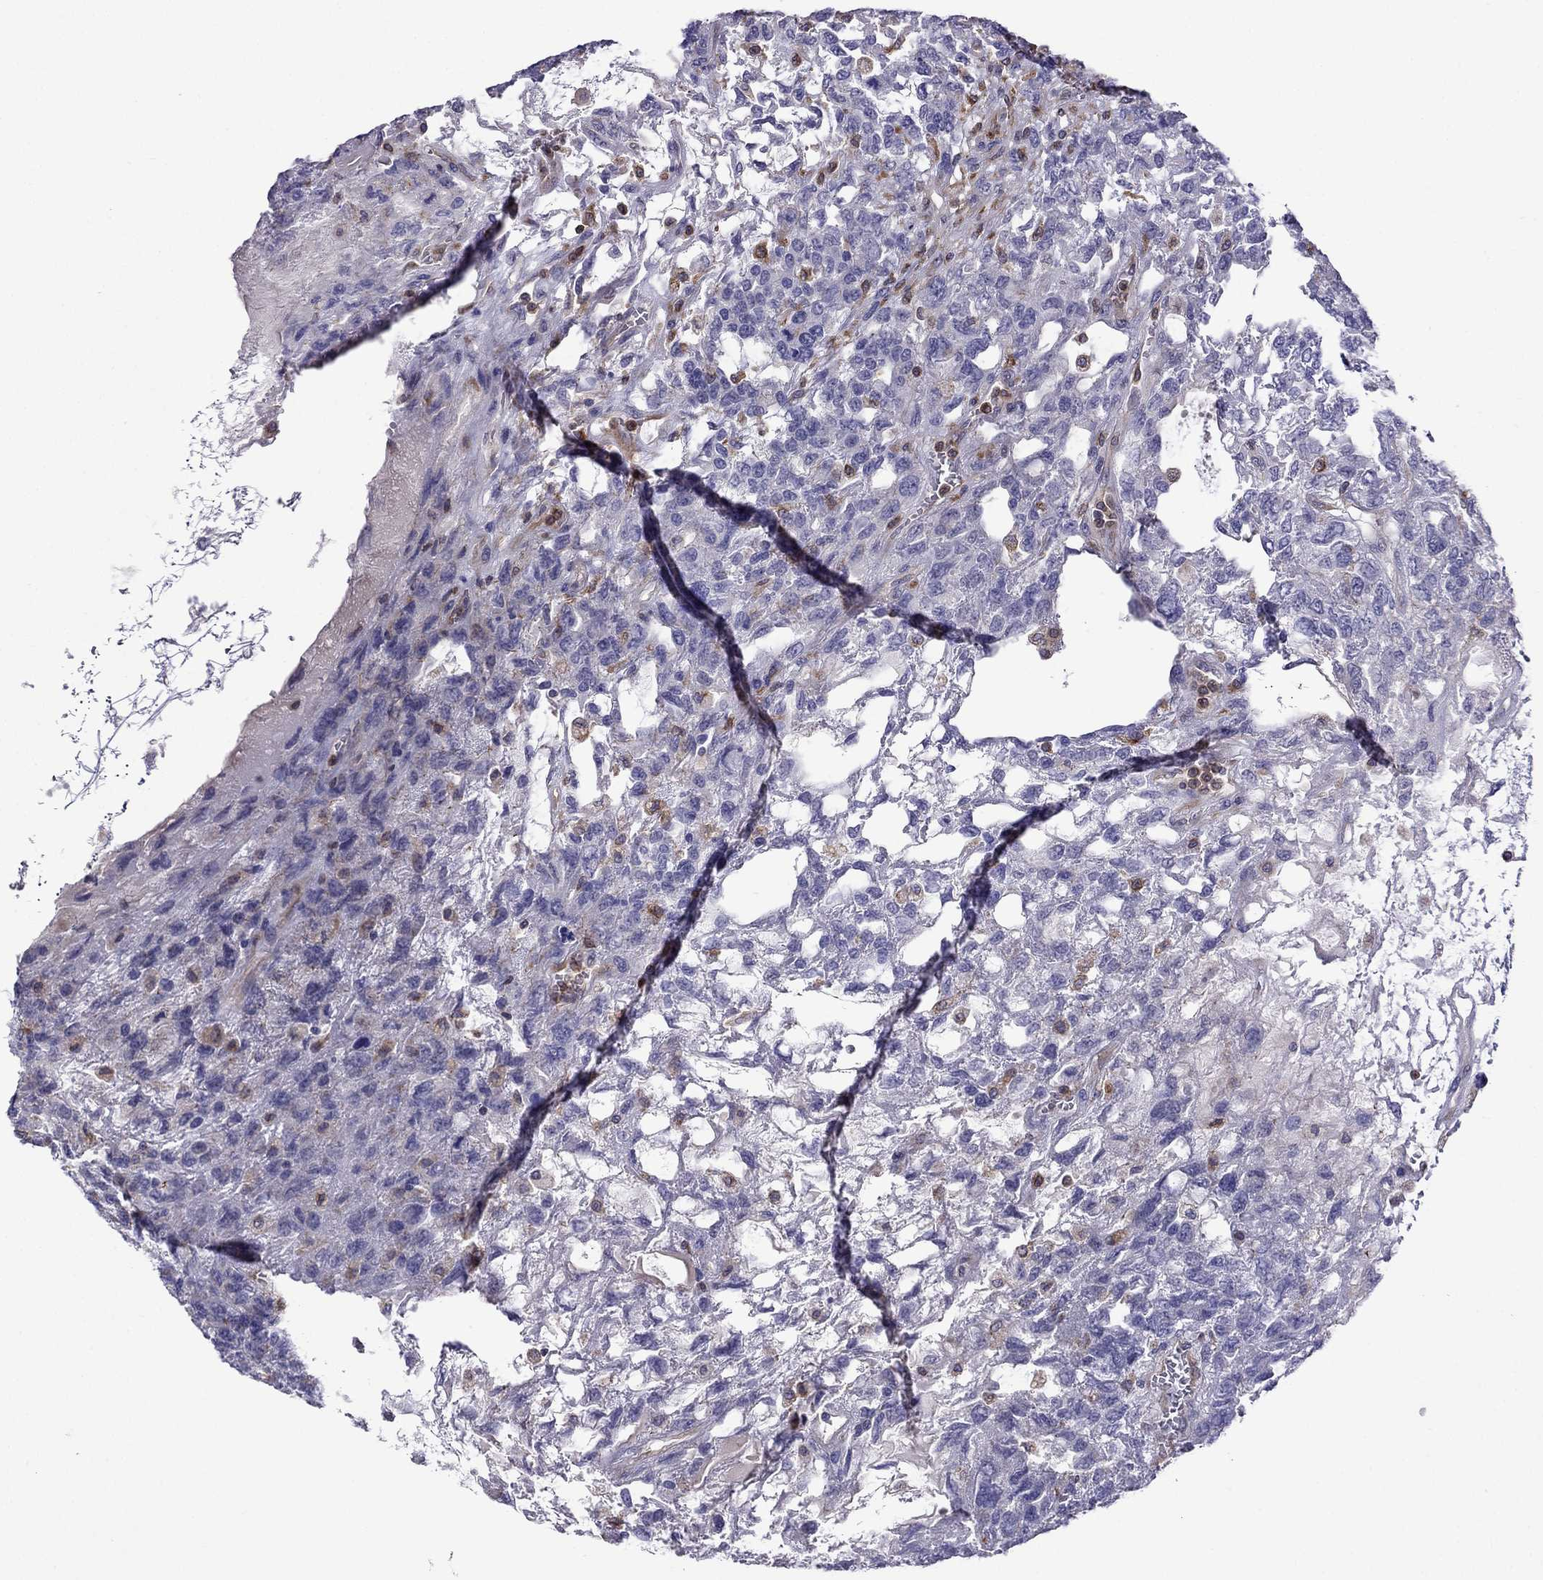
{"staining": {"intensity": "negative", "quantity": "none", "location": "none"}, "tissue": "testis cancer", "cell_type": "Tumor cells", "image_type": "cancer", "snomed": [{"axis": "morphology", "description": "Seminoma, NOS"}, {"axis": "topography", "description": "Testis"}], "caption": "IHC micrograph of human testis cancer (seminoma) stained for a protein (brown), which displays no expression in tumor cells.", "gene": "GNAL", "patient": {"sex": "male", "age": 52}}